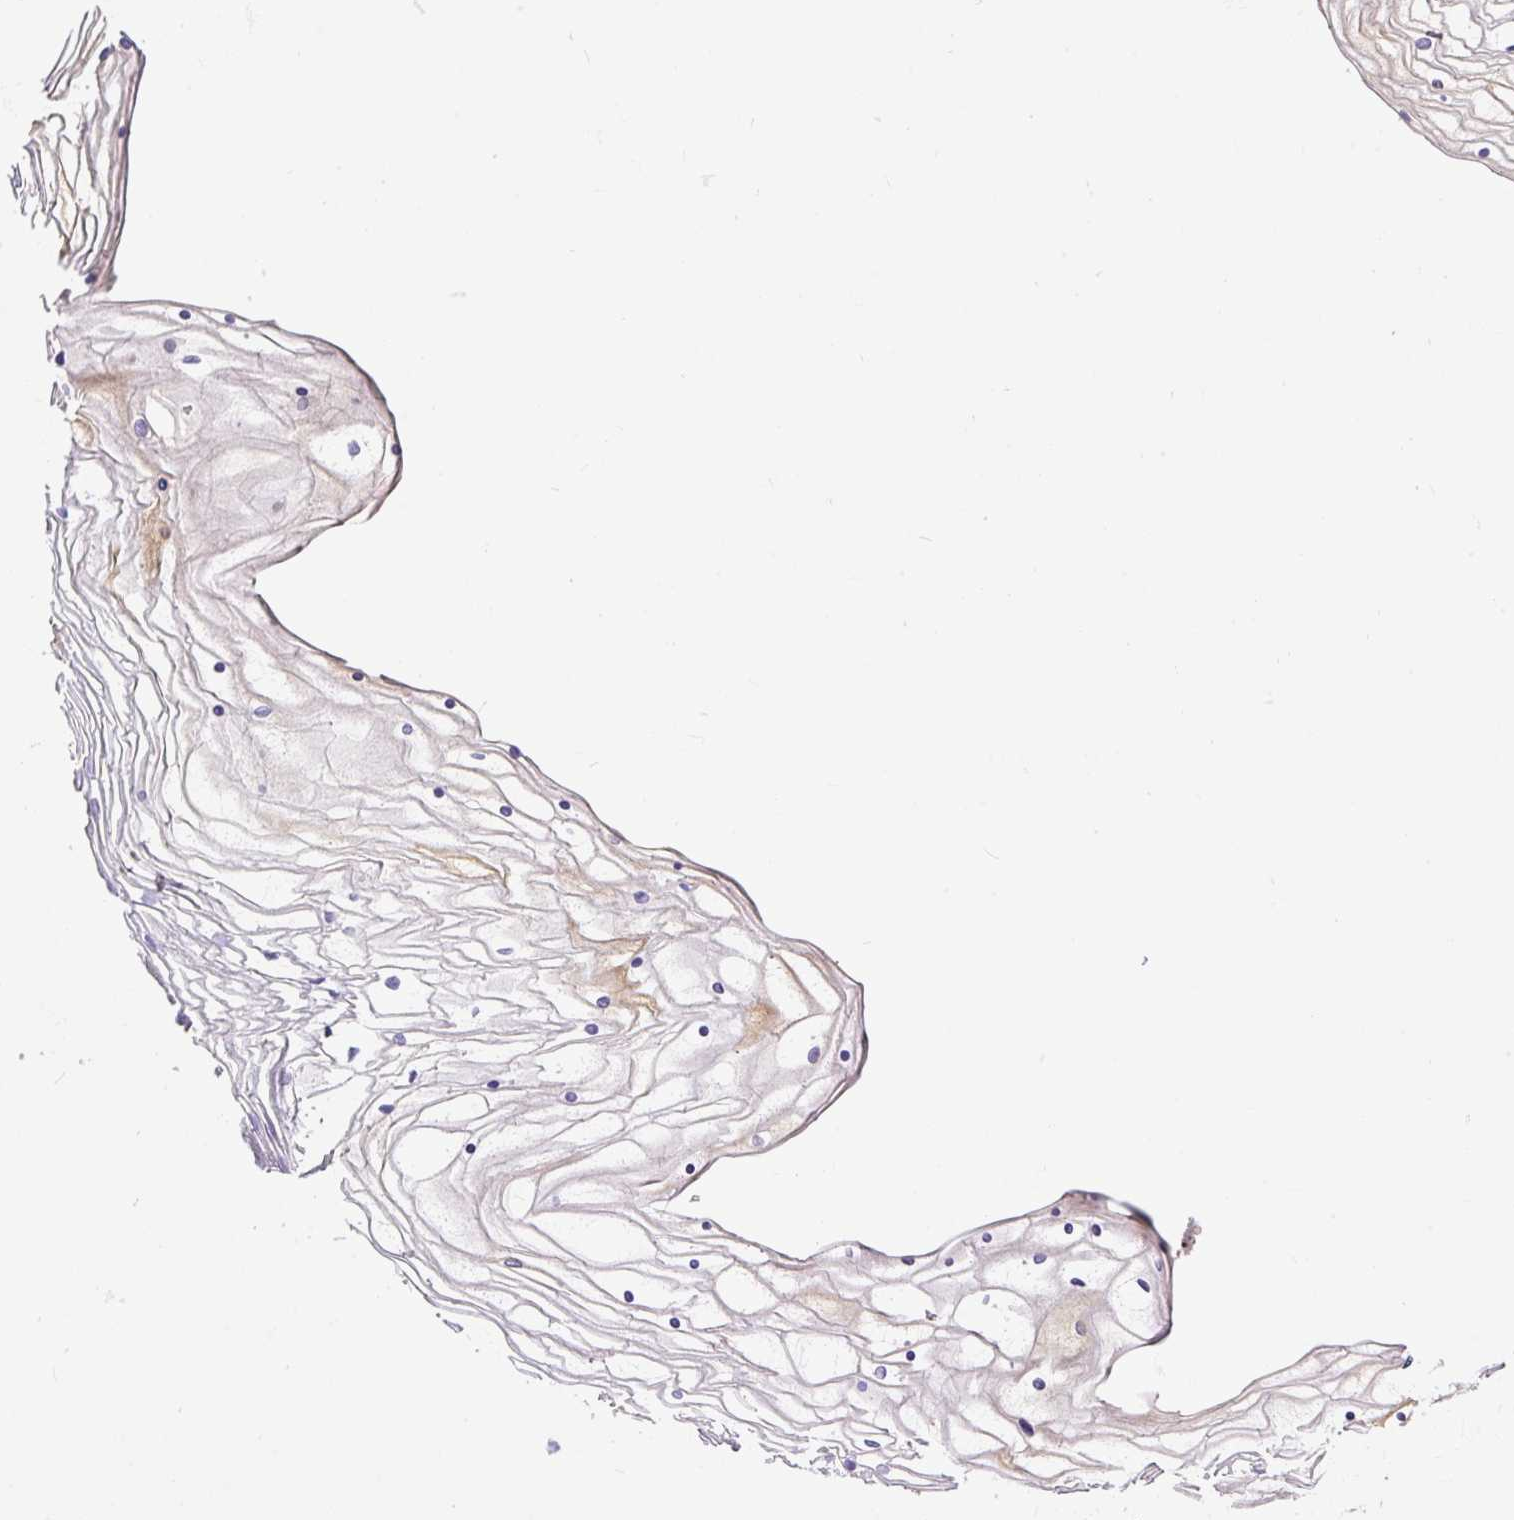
{"staining": {"intensity": "negative", "quantity": "none", "location": "none"}, "tissue": "vagina", "cell_type": "Squamous epithelial cells", "image_type": "normal", "snomed": [{"axis": "morphology", "description": "Normal tissue, NOS"}, {"axis": "topography", "description": "Vagina"}], "caption": "This is an immunohistochemistry (IHC) histopathology image of unremarkable vagina. There is no expression in squamous epithelial cells.", "gene": "CLEC3B", "patient": {"sex": "female", "age": 56}}